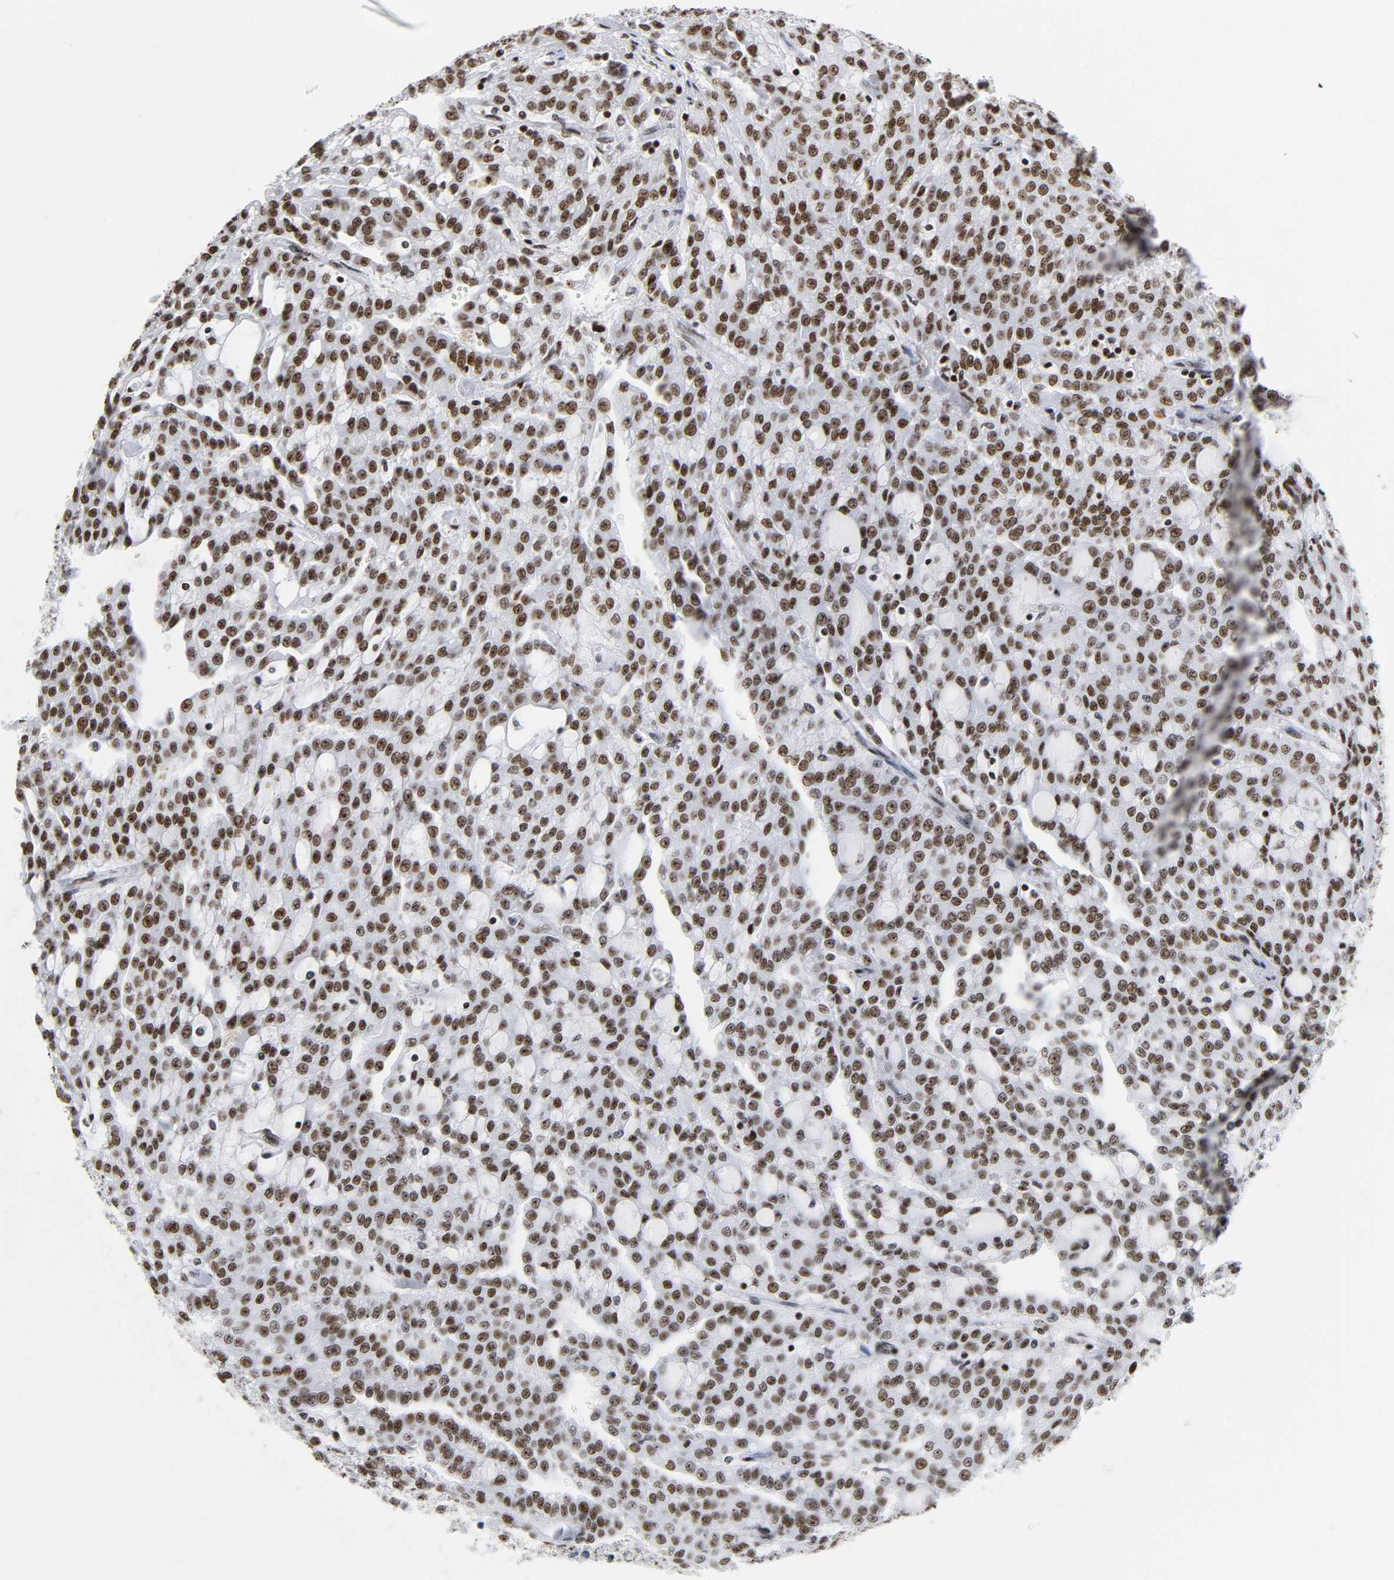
{"staining": {"intensity": "moderate", "quantity": ">75%", "location": "nuclear"}, "tissue": "renal cancer", "cell_type": "Tumor cells", "image_type": "cancer", "snomed": [{"axis": "morphology", "description": "Adenocarcinoma, NOS"}, {"axis": "topography", "description": "Kidney"}], "caption": "Tumor cells display moderate nuclear expression in approximately >75% of cells in renal adenocarcinoma. (Brightfield microscopy of DAB IHC at high magnification).", "gene": "UBTF", "patient": {"sex": "male", "age": 63}}